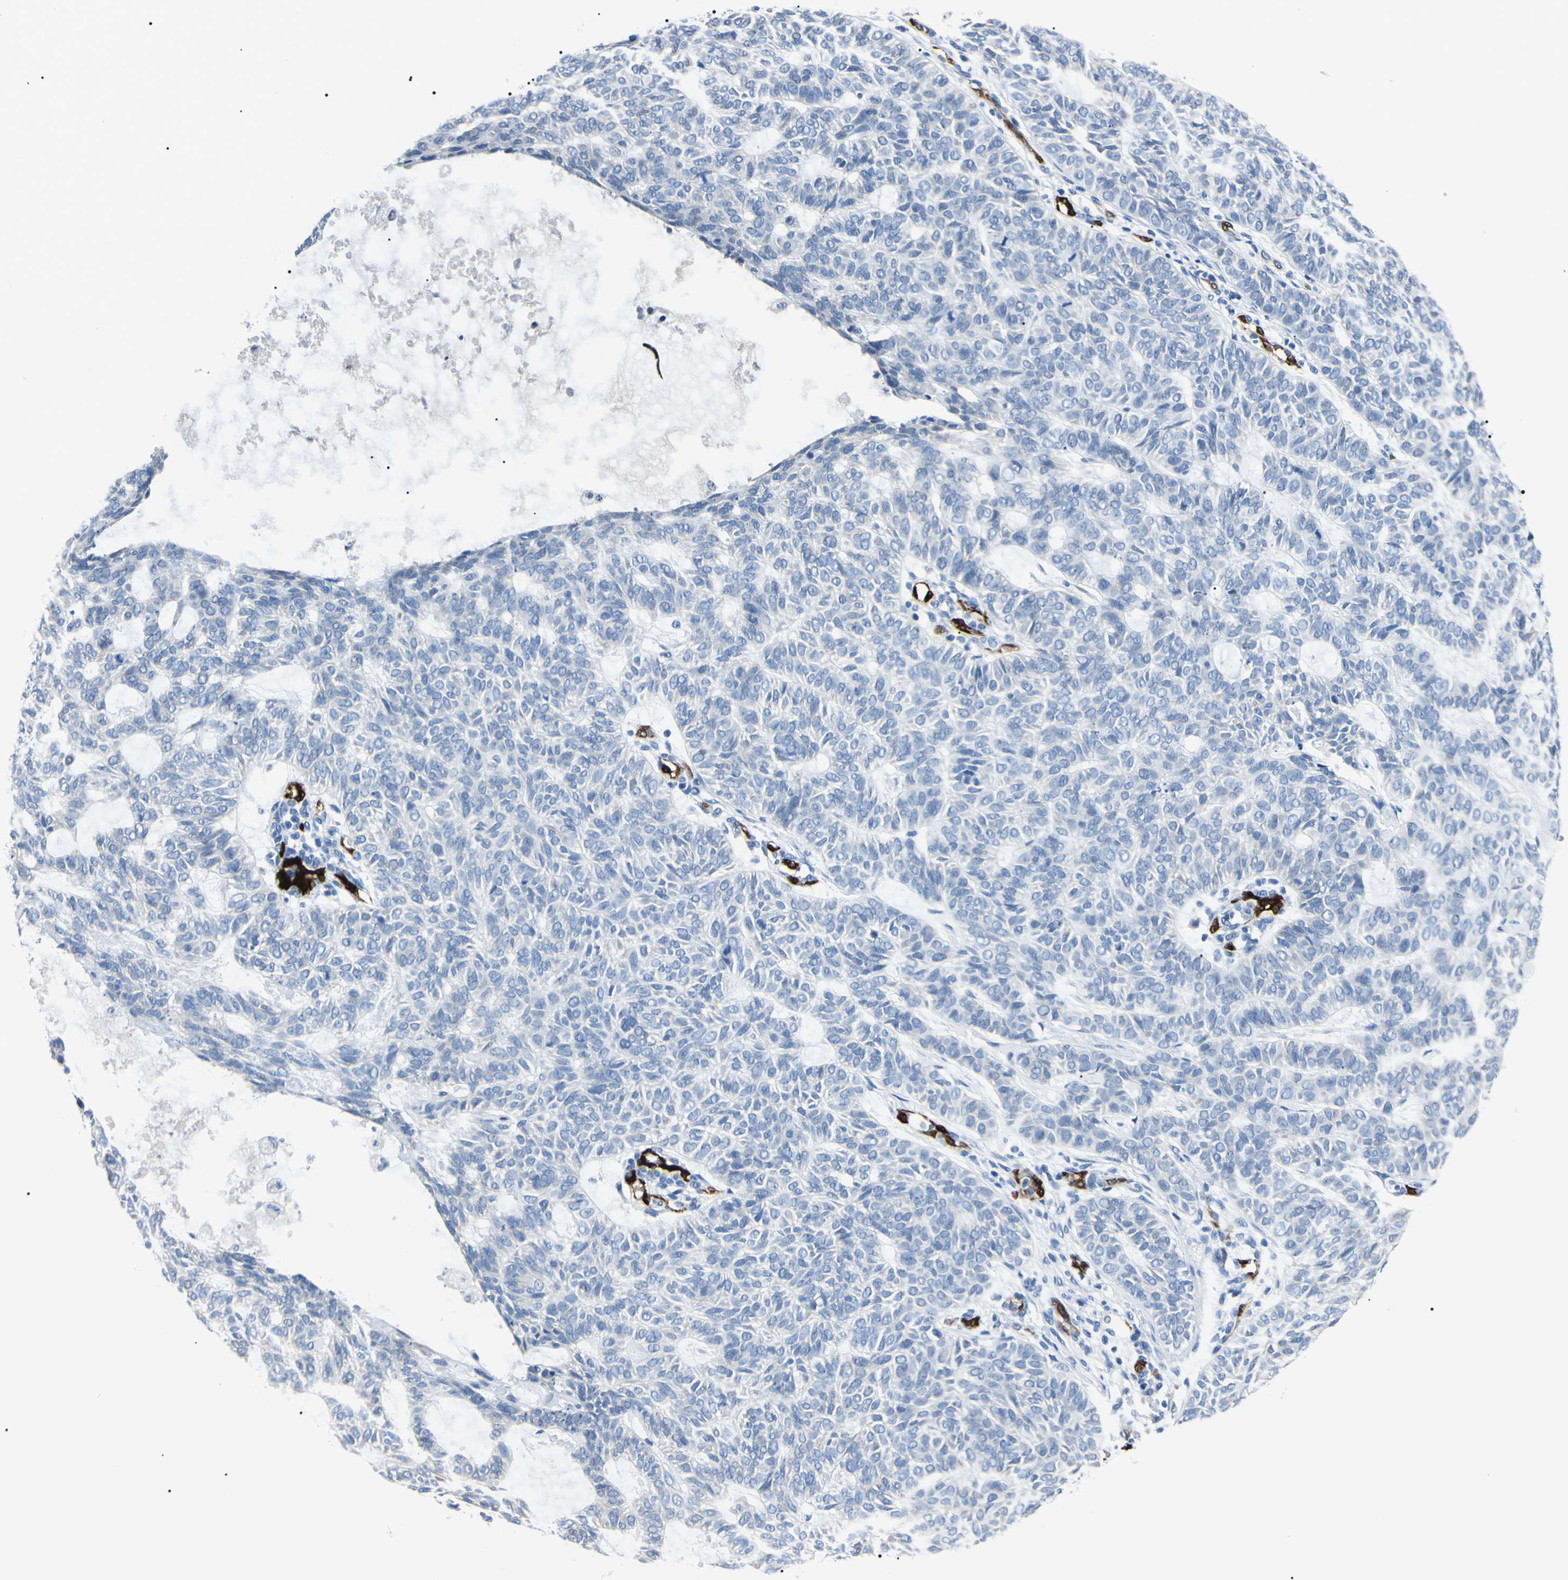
{"staining": {"intensity": "negative", "quantity": "none", "location": "none"}, "tissue": "skin cancer", "cell_type": "Tumor cells", "image_type": "cancer", "snomed": [{"axis": "morphology", "description": "Basal cell carcinoma"}, {"axis": "topography", "description": "Skin"}], "caption": "Tumor cells are negative for protein expression in human skin cancer (basal cell carcinoma).", "gene": "CA2", "patient": {"sex": "male", "age": 87}}